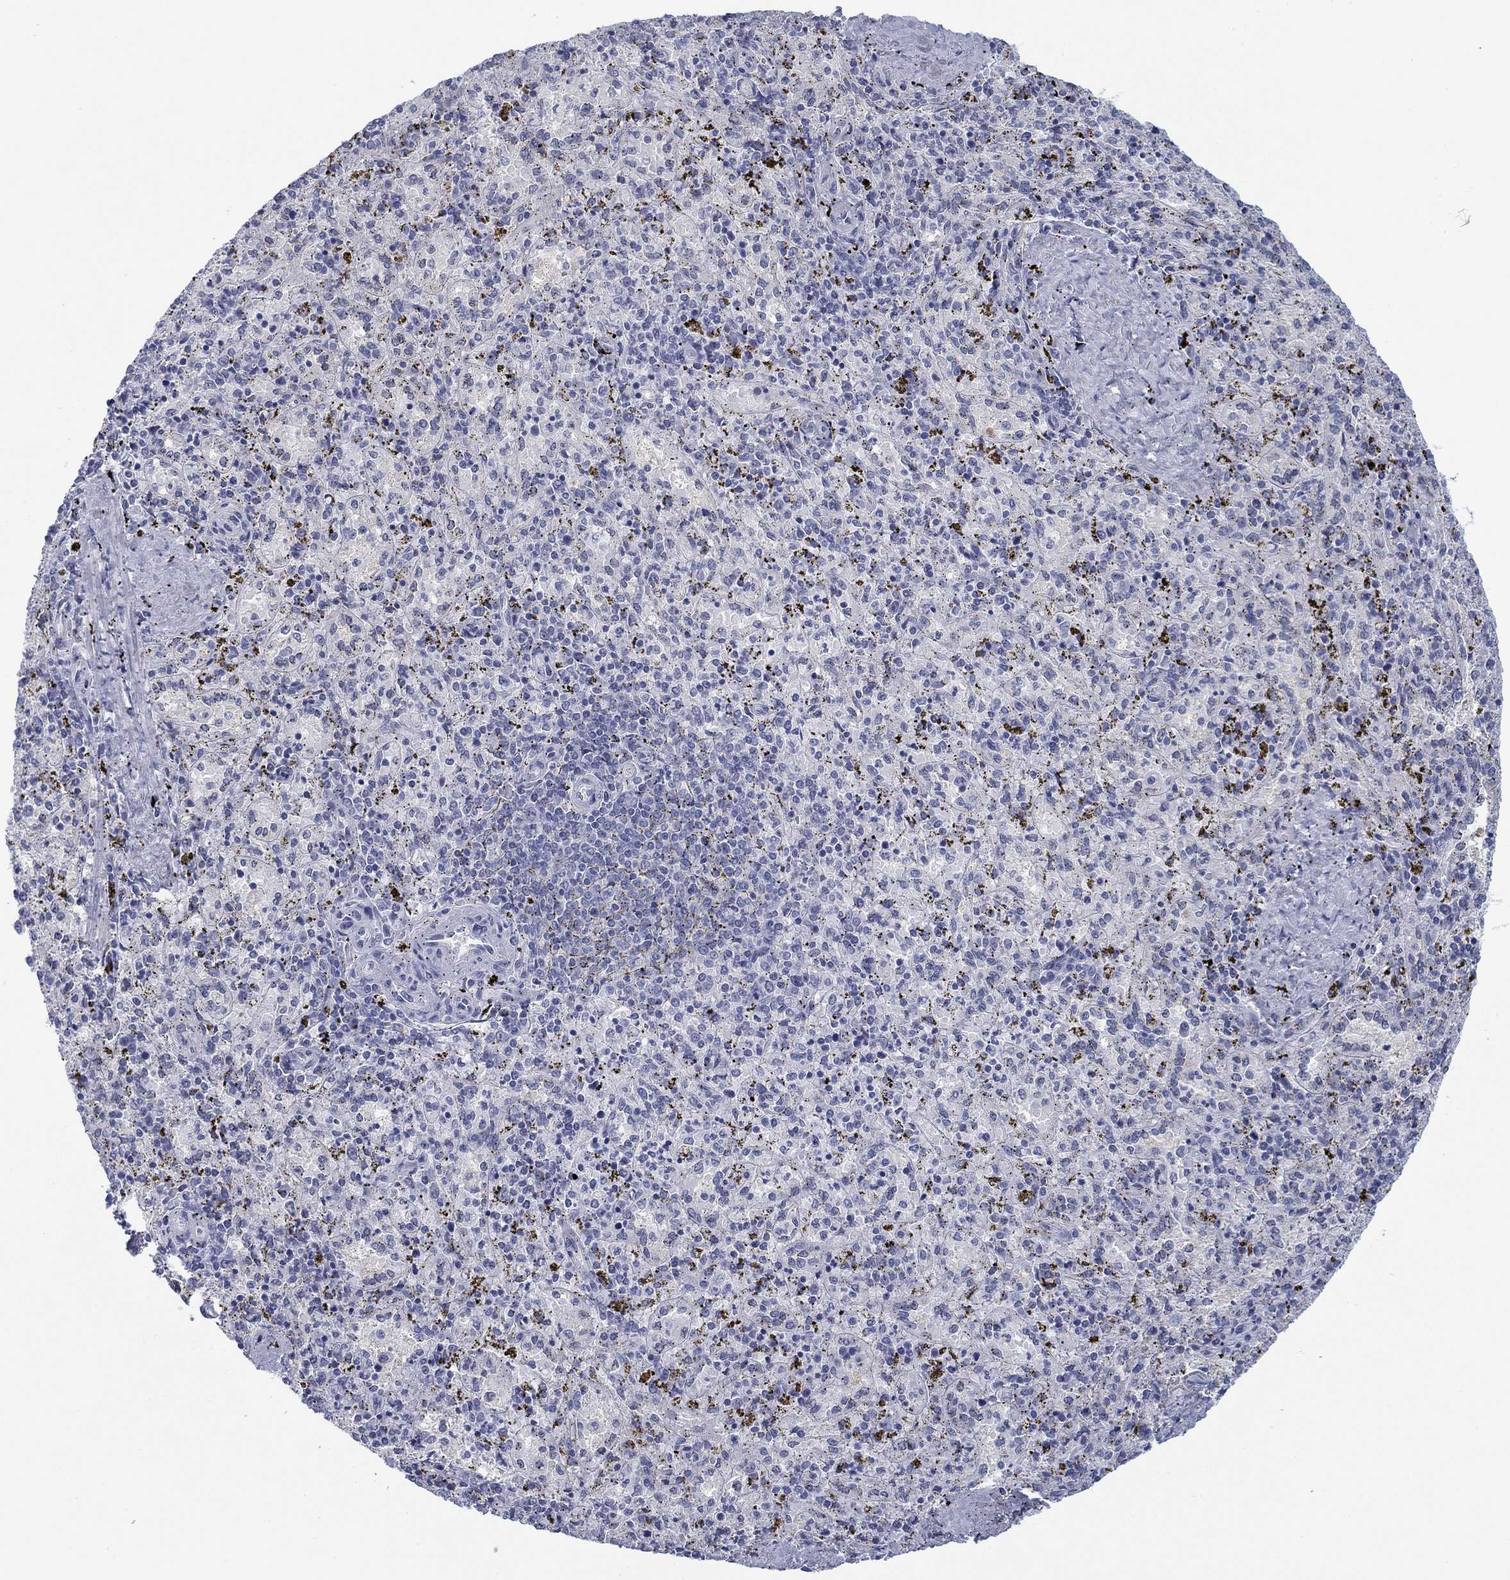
{"staining": {"intensity": "negative", "quantity": "none", "location": "none"}, "tissue": "spleen", "cell_type": "Cells in red pulp", "image_type": "normal", "snomed": [{"axis": "morphology", "description": "Normal tissue, NOS"}, {"axis": "topography", "description": "Spleen"}], "caption": "This photomicrograph is of benign spleen stained with immunohistochemistry (IHC) to label a protein in brown with the nuclei are counter-stained blue. There is no expression in cells in red pulp.", "gene": "DNAL1", "patient": {"sex": "female", "age": 50}}